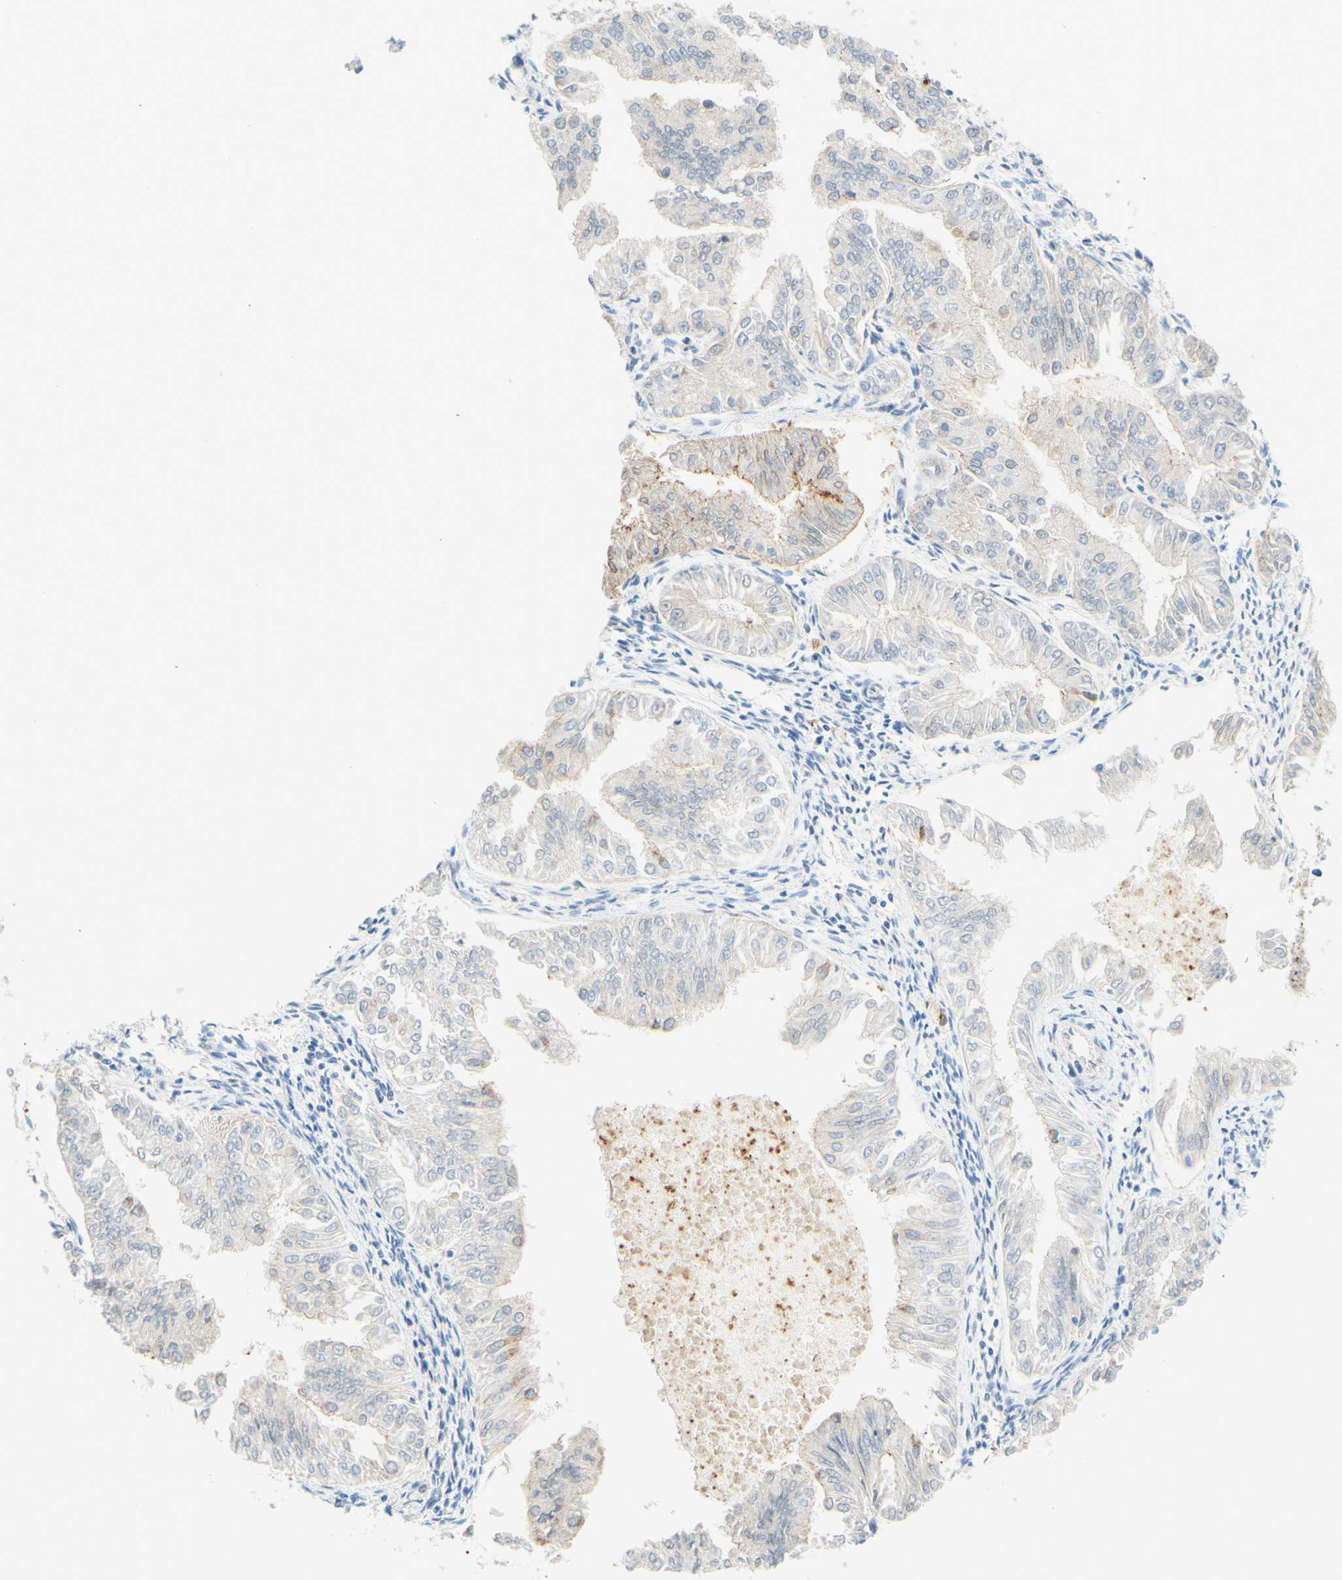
{"staining": {"intensity": "weak", "quantity": "<25%", "location": "cytoplasmic/membranous"}, "tissue": "endometrial cancer", "cell_type": "Tumor cells", "image_type": "cancer", "snomed": [{"axis": "morphology", "description": "Adenocarcinoma, NOS"}, {"axis": "topography", "description": "Endometrium"}], "caption": "The immunohistochemistry (IHC) micrograph has no significant expression in tumor cells of endometrial adenocarcinoma tissue. Brightfield microscopy of IHC stained with DAB (3,3'-diaminobenzidine) (brown) and hematoxylin (blue), captured at high magnification.", "gene": "TREM2", "patient": {"sex": "female", "age": 53}}